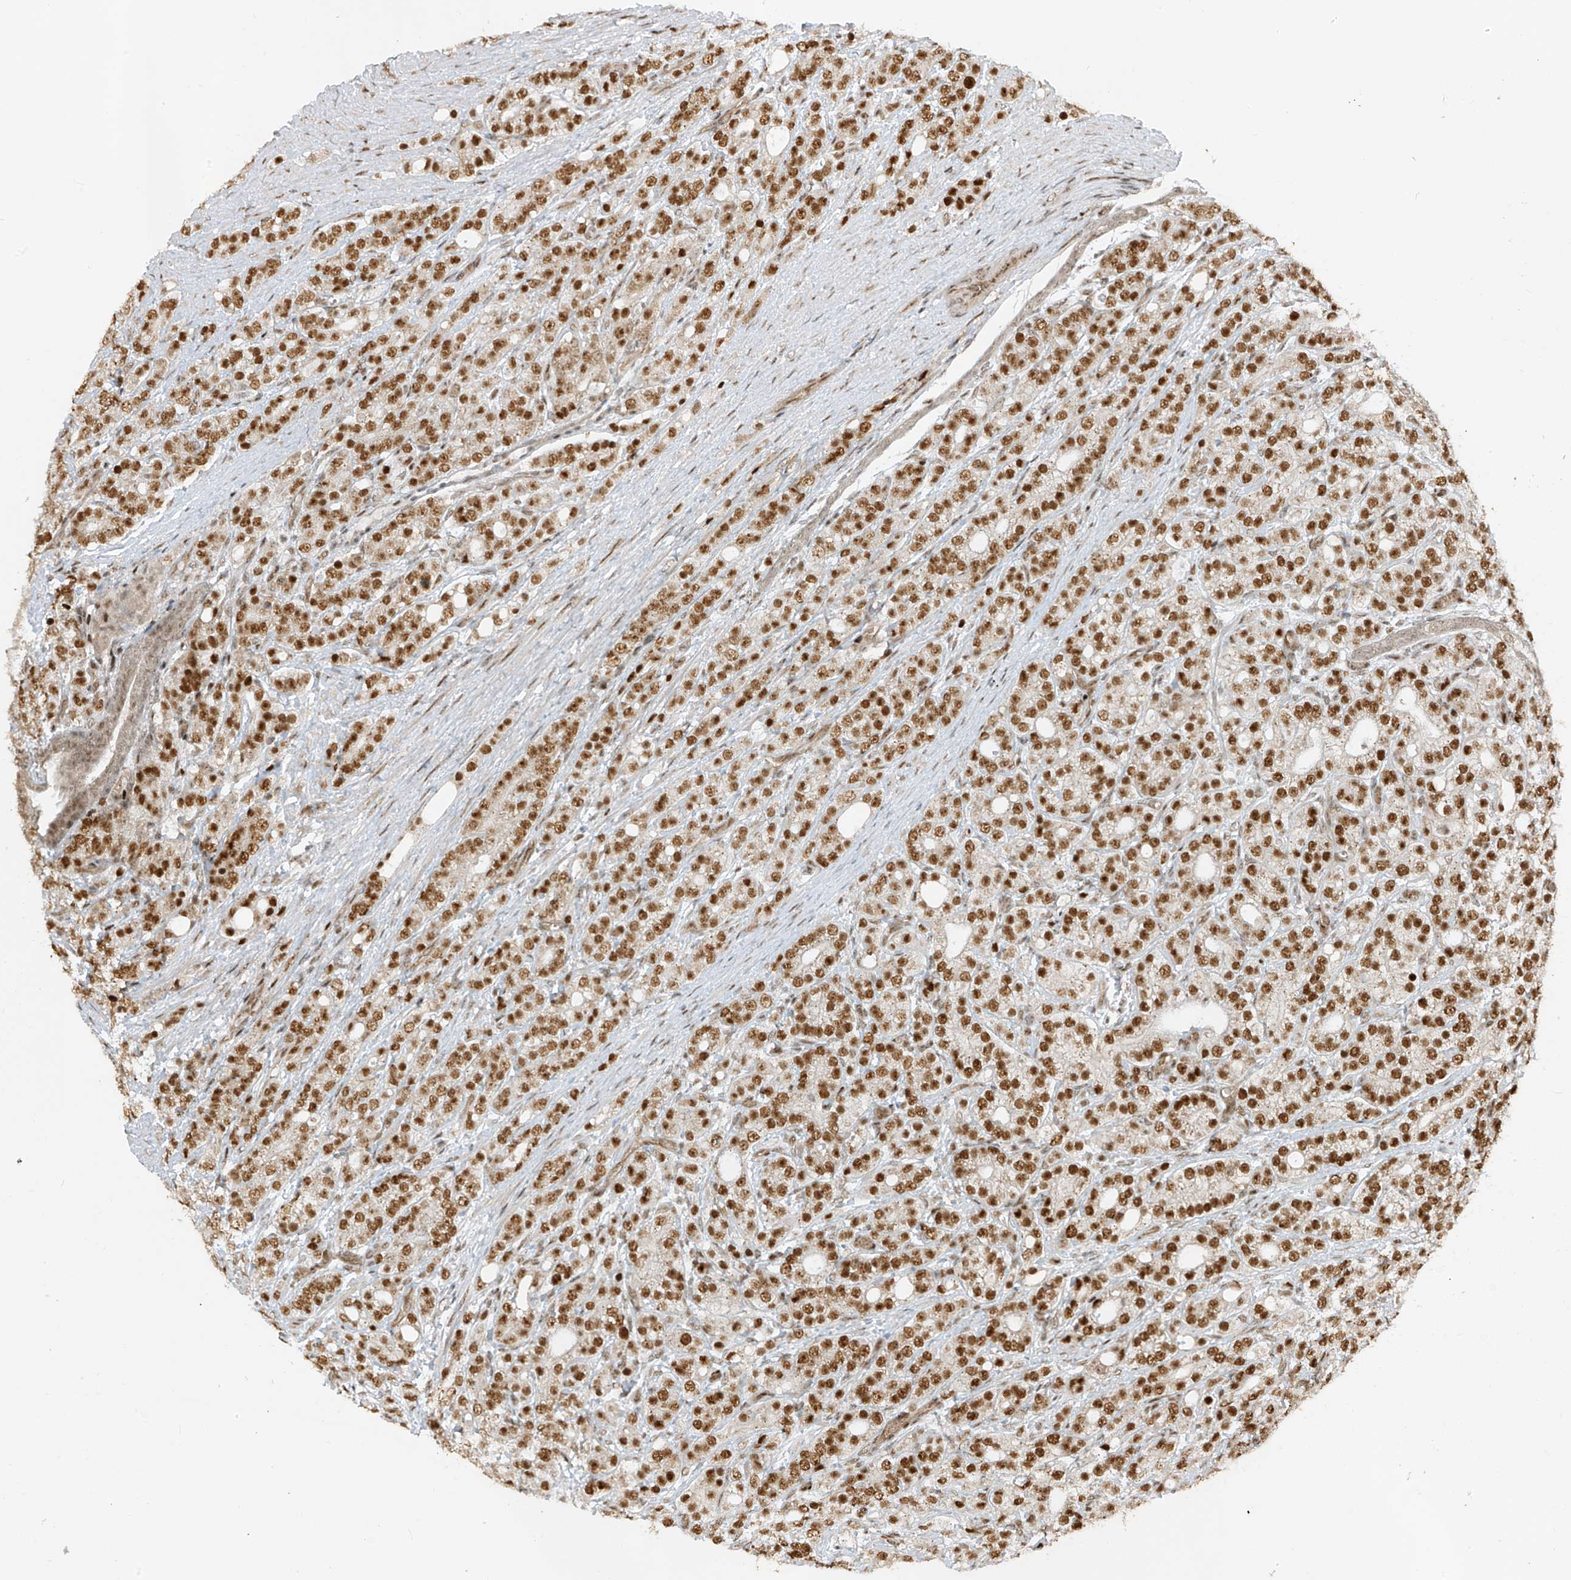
{"staining": {"intensity": "moderate", "quantity": ">75%", "location": "nuclear"}, "tissue": "prostate cancer", "cell_type": "Tumor cells", "image_type": "cancer", "snomed": [{"axis": "morphology", "description": "Adenocarcinoma, High grade"}, {"axis": "topography", "description": "Prostate"}], "caption": "Immunohistochemical staining of high-grade adenocarcinoma (prostate) displays moderate nuclear protein expression in about >75% of tumor cells.", "gene": "ARHGEF3", "patient": {"sex": "male", "age": 57}}